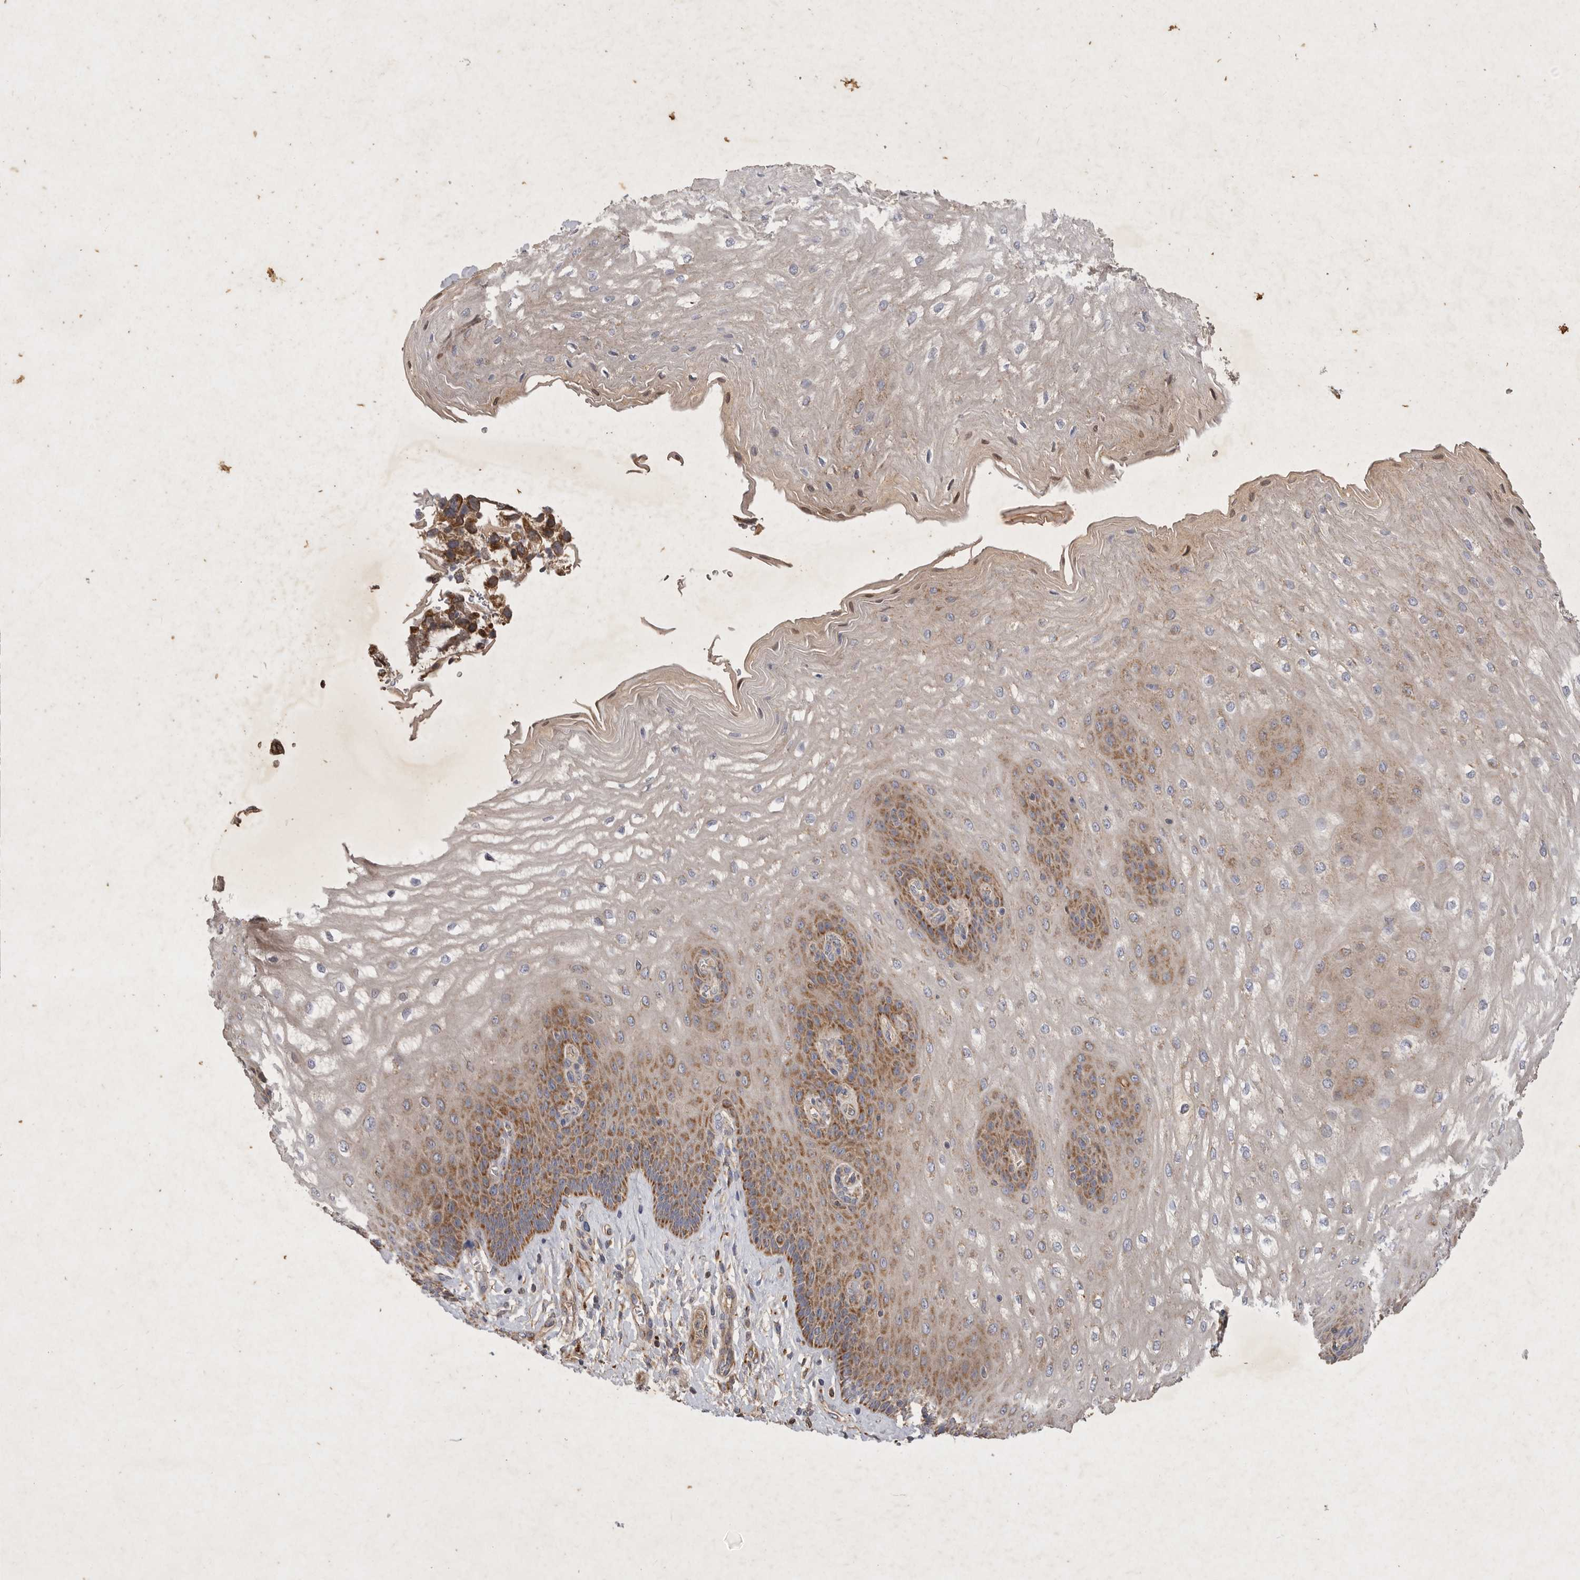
{"staining": {"intensity": "moderate", "quantity": ">75%", "location": "cytoplasmic/membranous"}, "tissue": "esophagus", "cell_type": "Squamous epithelial cells", "image_type": "normal", "snomed": [{"axis": "morphology", "description": "Normal tissue, NOS"}, {"axis": "topography", "description": "Esophagus"}], "caption": "Immunohistochemistry of benign esophagus exhibits medium levels of moderate cytoplasmic/membranous staining in about >75% of squamous epithelial cells. The staining is performed using DAB (3,3'-diaminobenzidine) brown chromogen to label protein expression. The nuclei are counter-stained blue using hematoxylin.", "gene": "MRPL41", "patient": {"sex": "male", "age": 54}}